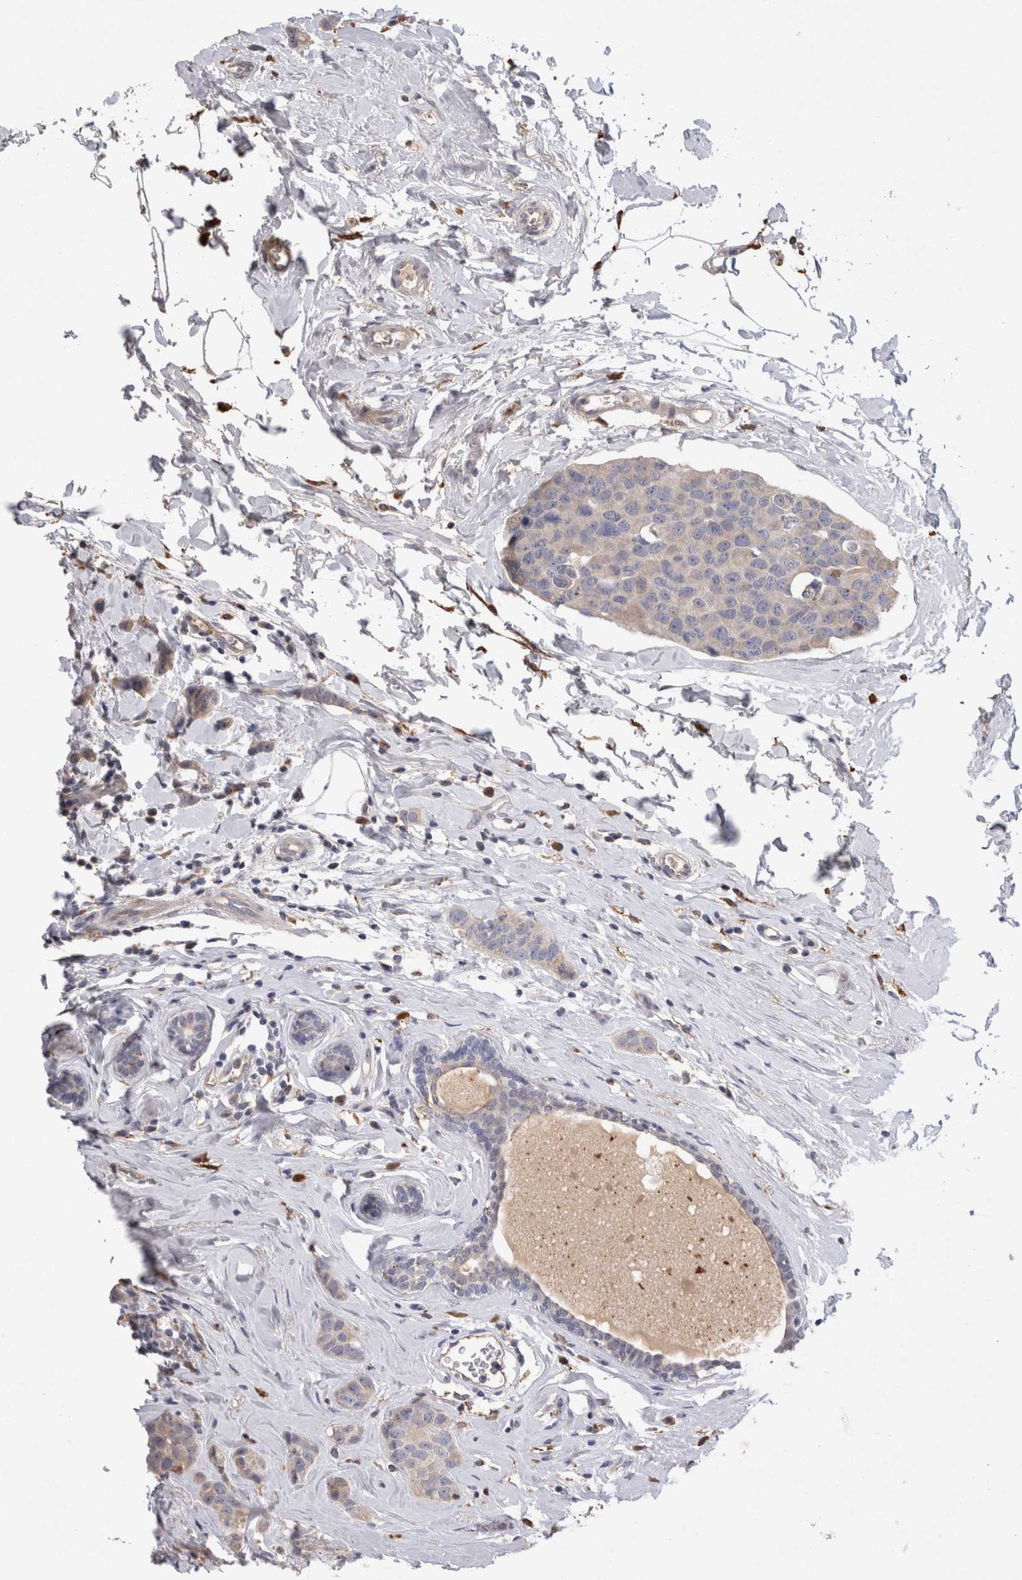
{"staining": {"intensity": "weak", "quantity": ">75%", "location": "cytoplasmic/membranous"}, "tissue": "breast cancer", "cell_type": "Tumor cells", "image_type": "cancer", "snomed": [{"axis": "morphology", "description": "Normal tissue, NOS"}, {"axis": "morphology", "description": "Duct carcinoma"}, {"axis": "topography", "description": "Breast"}], "caption": "High-magnification brightfield microscopy of breast cancer stained with DAB (brown) and counterstained with hematoxylin (blue). tumor cells exhibit weak cytoplasmic/membranous staining is appreciated in about>75% of cells.", "gene": "VSIG4", "patient": {"sex": "female", "age": 50}}